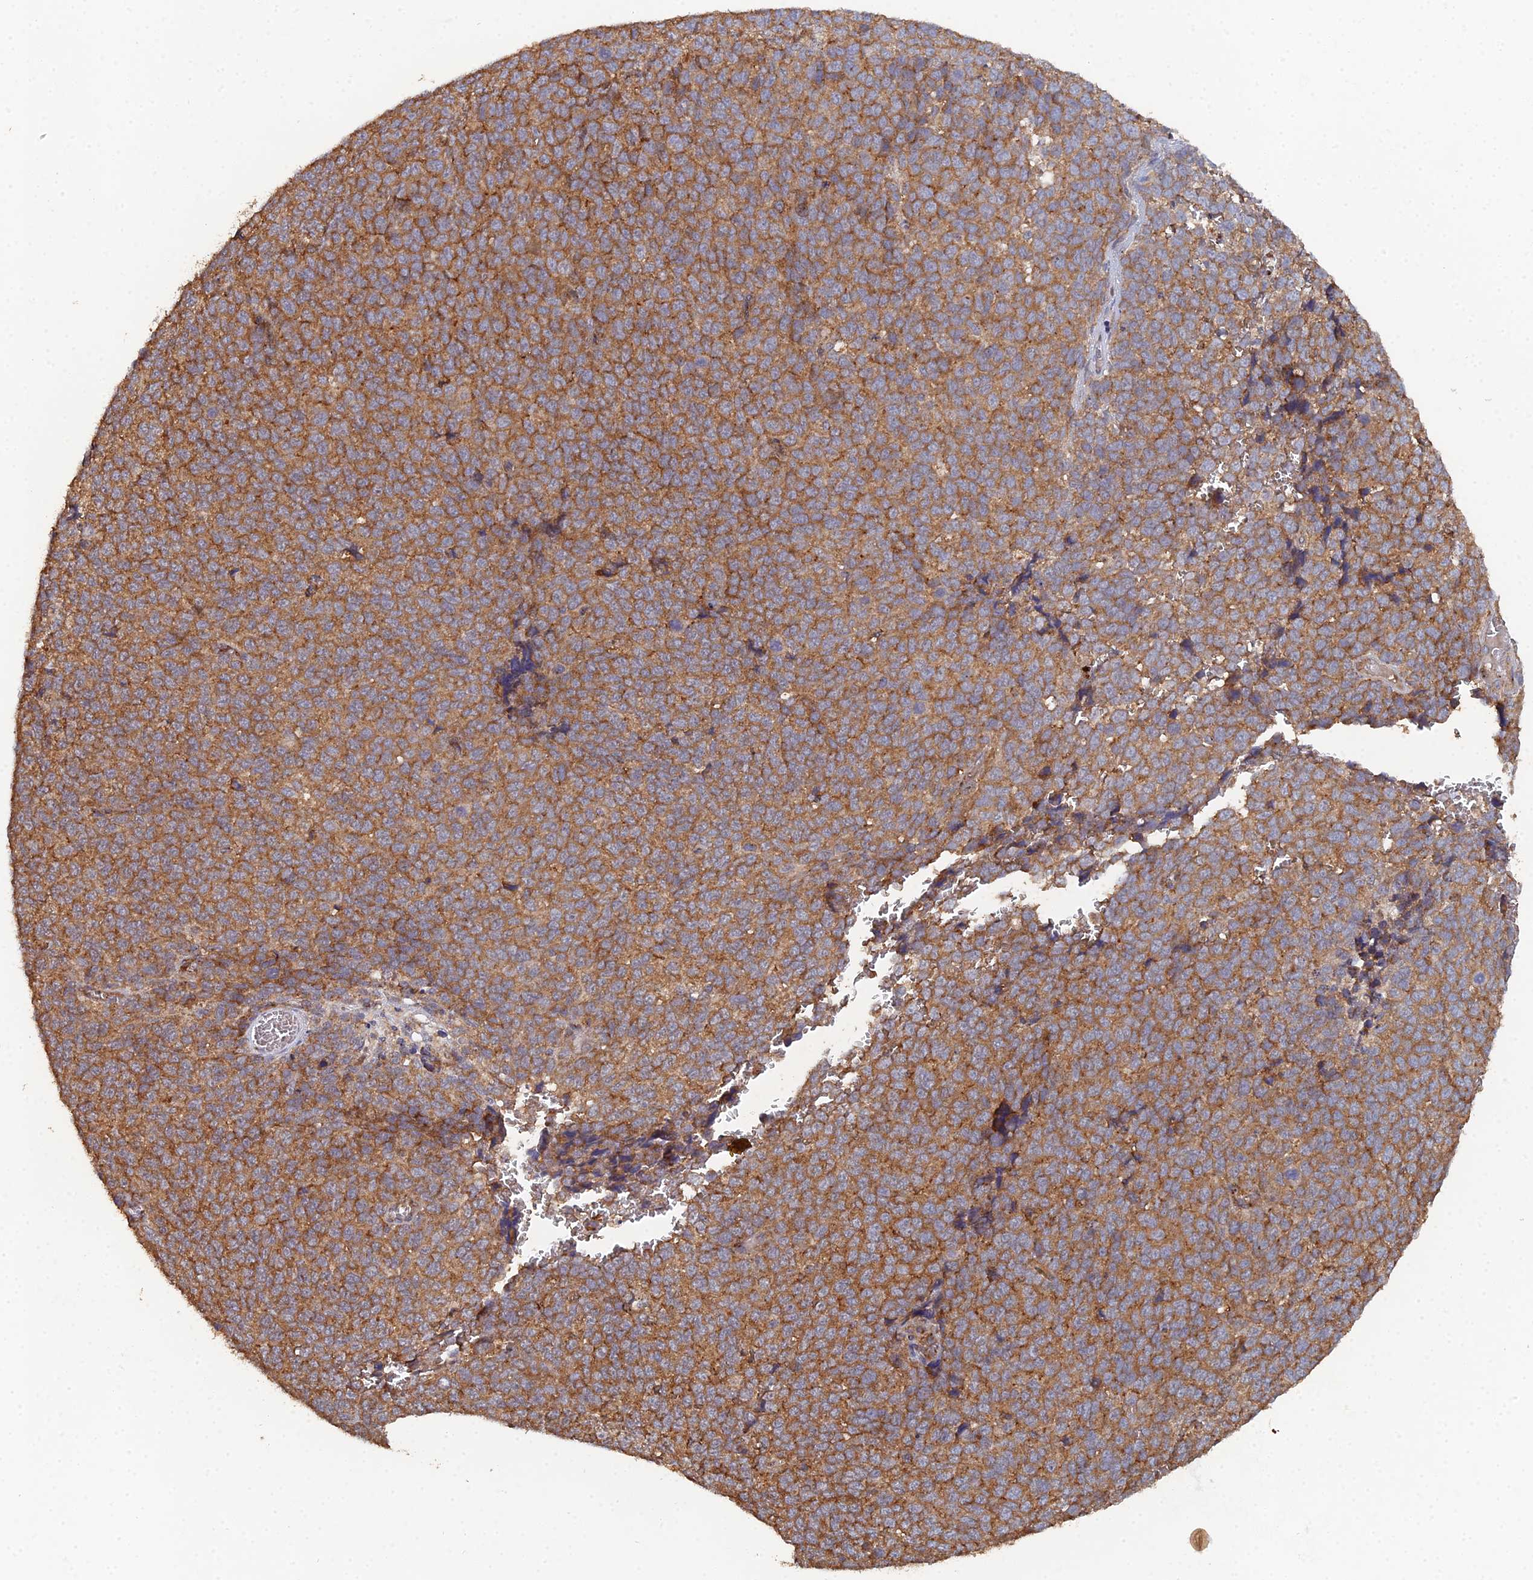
{"staining": {"intensity": "moderate", "quantity": ">75%", "location": "cytoplasmic/membranous"}, "tissue": "melanoma", "cell_type": "Tumor cells", "image_type": "cancer", "snomed": [{"axis": "morphology", "description": "Malignant melanoma, NOS"}, {"axis": "topography", "description": "Nose, NOS"}], "caption": "Immunohistochemistry (IHC) (DAB (3,3'-diaminobenzidine)) staining of human malignant melanoma displays moderate cytoplasmic/membranous protein positivity in about >75% of tumor cells. (Brightfield microscopy of DAB IHC at high magnification).", "gene": "SPANXN4", "patient": {"sex": "female", "age": 48}}